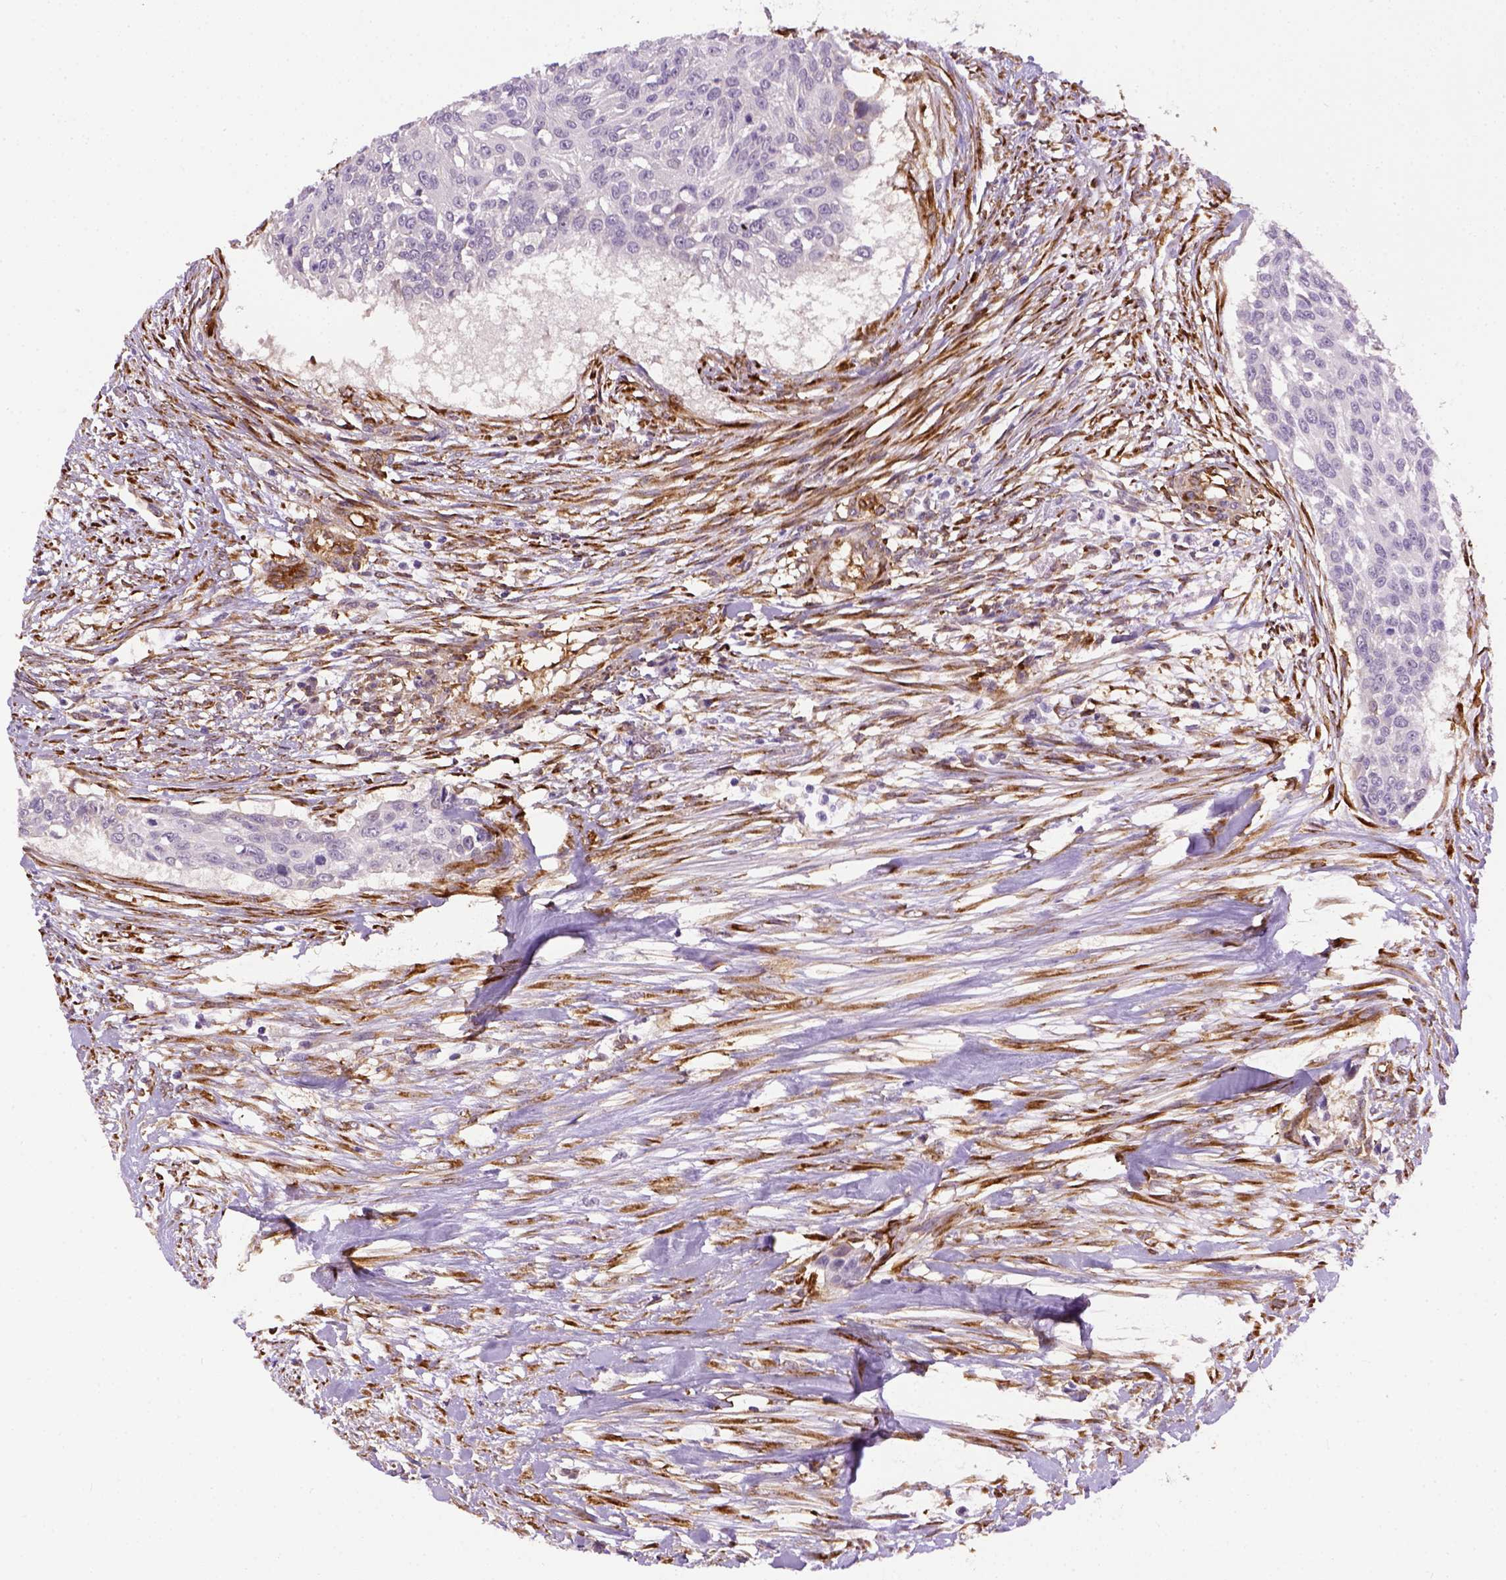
{"staining": {"intensity": "negative", "quantity": "none", "location": "none"}, "tissue": "urothelial cancer", "cell_type": "Tumor cells", "image_type": "cancer", "snomed": [{"axis": "morphology", "description": "Urothelial carcinoma, NOS"}, {"axis": "topography", "description": "Urinary bladder"}], "caption": "Immunohistochemical staining of transitional cell carcinoma shows no significant staining in tumor cells. (Brightfield microscopy of DAB IHC at high magnification).", "gene": "KAZN", "patient": {"sex": "male", "age": 55}}